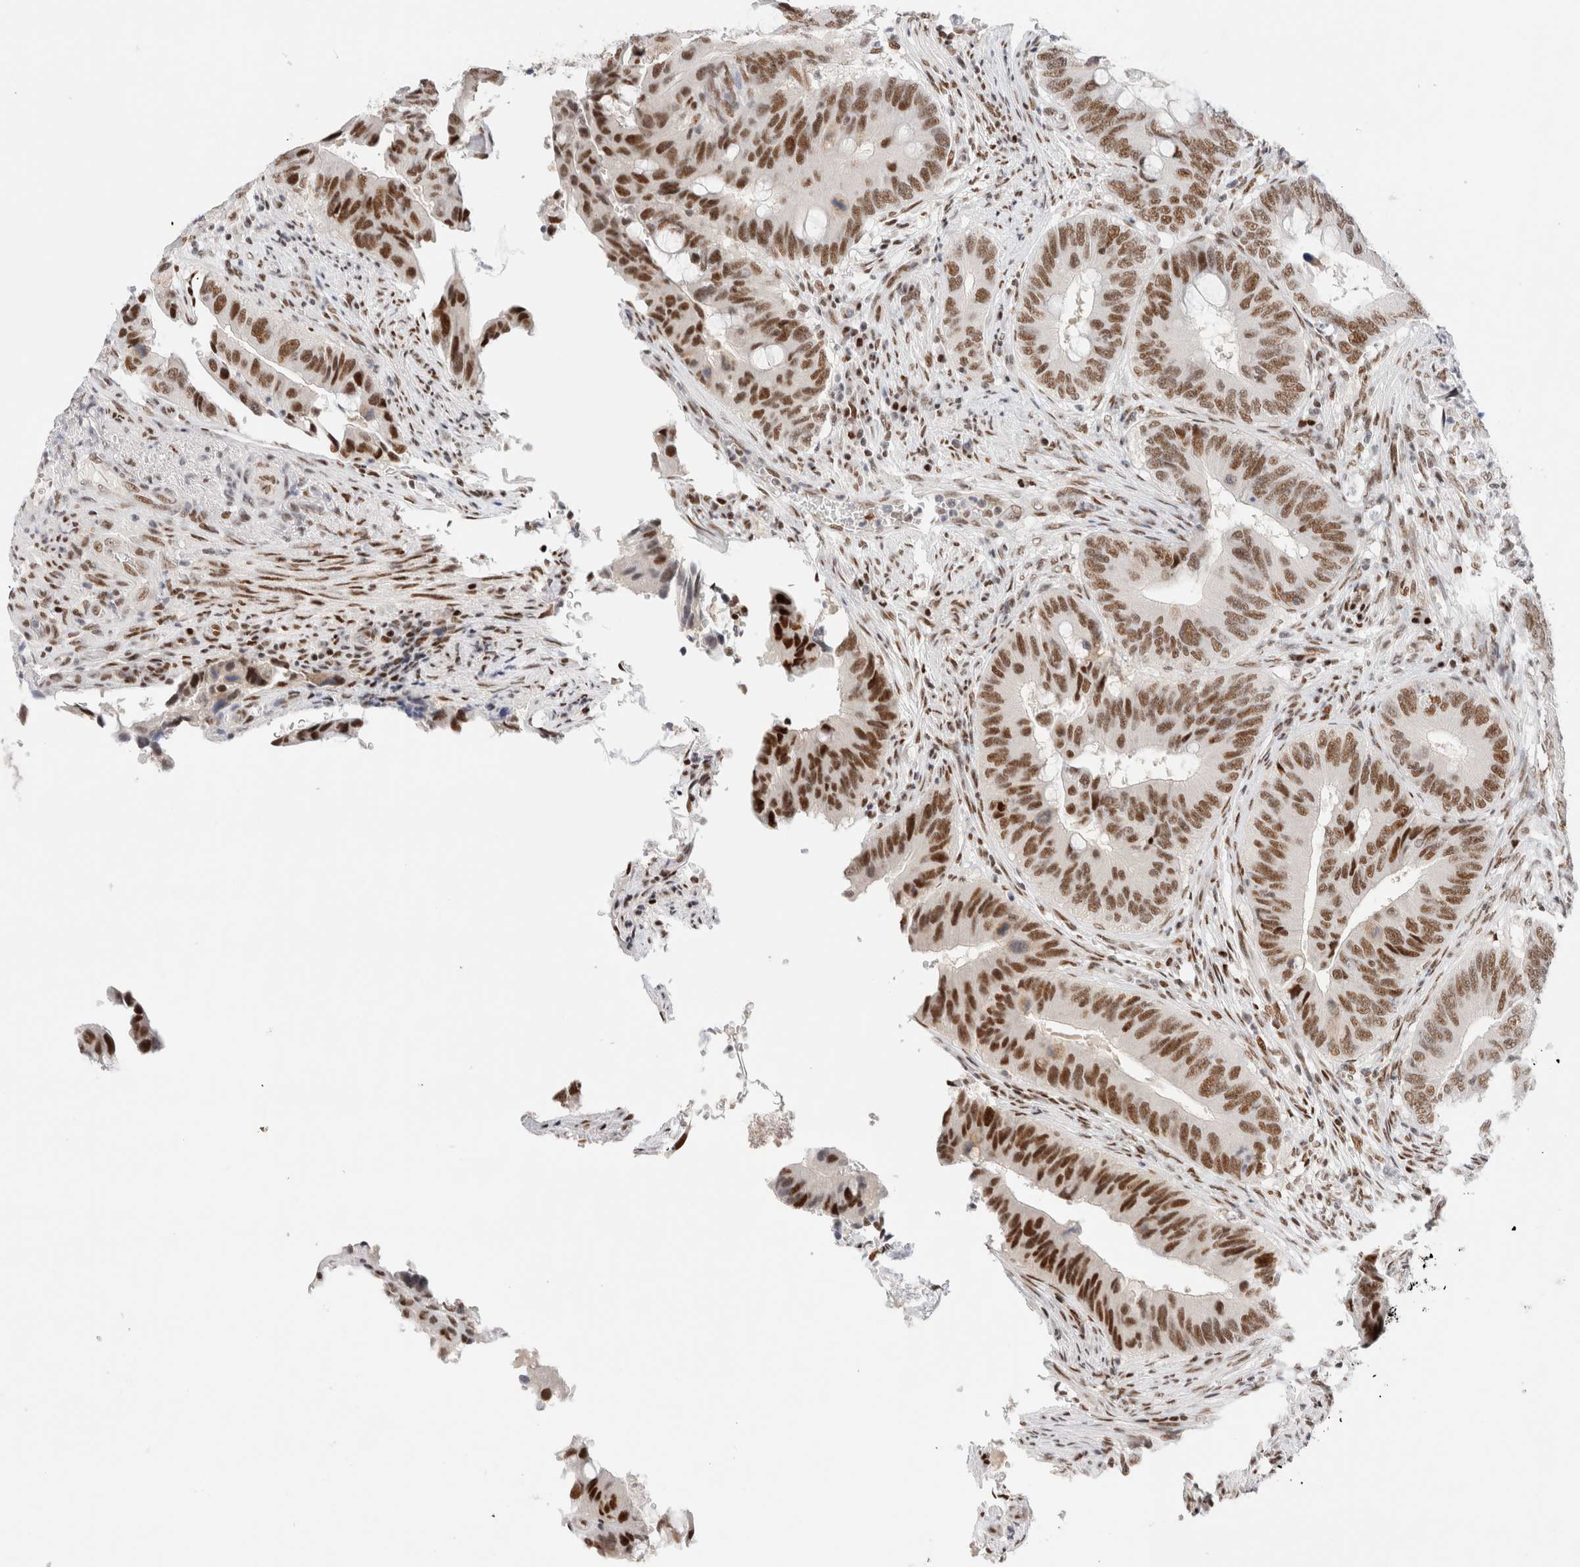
{"staining": {"intensity": "moderate", "quantity": ">75%", "location": "nuclear"}, "tissue": "colorectal cancer", "cell_type": "Tumor cells", "image_type": "cancer", "snomed": [{"axis": "morphology", "description": "Adenocarcinoma, NOS"}, {"axis": "topography", "description": "Colon"}], "caption": "Moderate nuclear protein positivity is identified in about >75% of tumor cells in colorectal adenocarcinoma.", "gene": "ZNF282", "patient": {"sex": "male", "age": 71}}